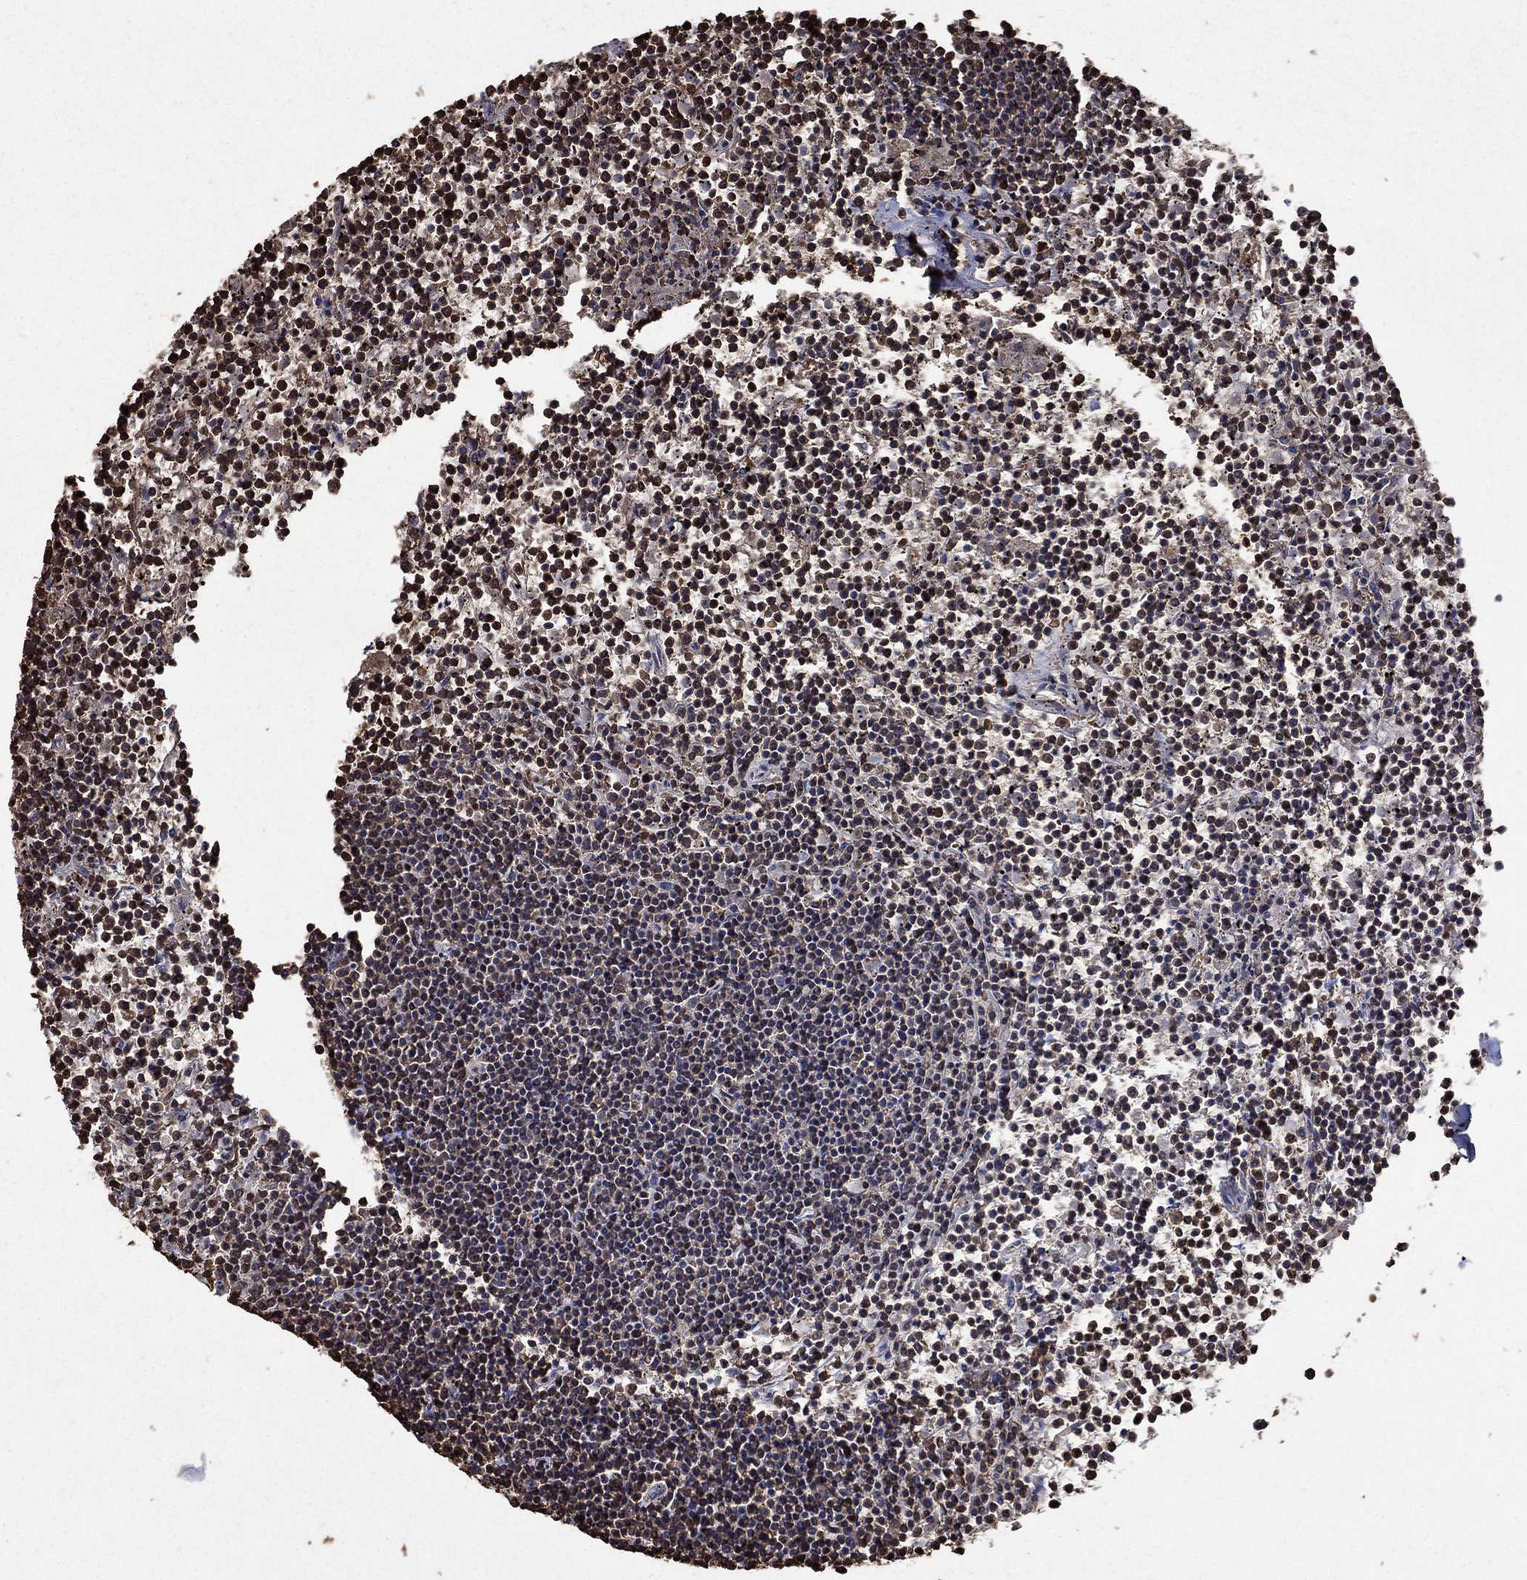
{"staining": {"intensity": "negative", "quantity": "none", "location": "none"}, "tissue": "lymphoma", "cell_type": "Tumor cells", "image_type": "cancer", "snomed": [{"axis": "morphology", "description": "Malignant lymphoma, non-Hodgkin's type, Low grade"}, {"axis": "topography", "description": "Spleen"}], "caption": "There is no significant staining in tumor cells of lymphoma.", "gene": "GAPDH", "patient": {"sex": "female", "age": 19}}